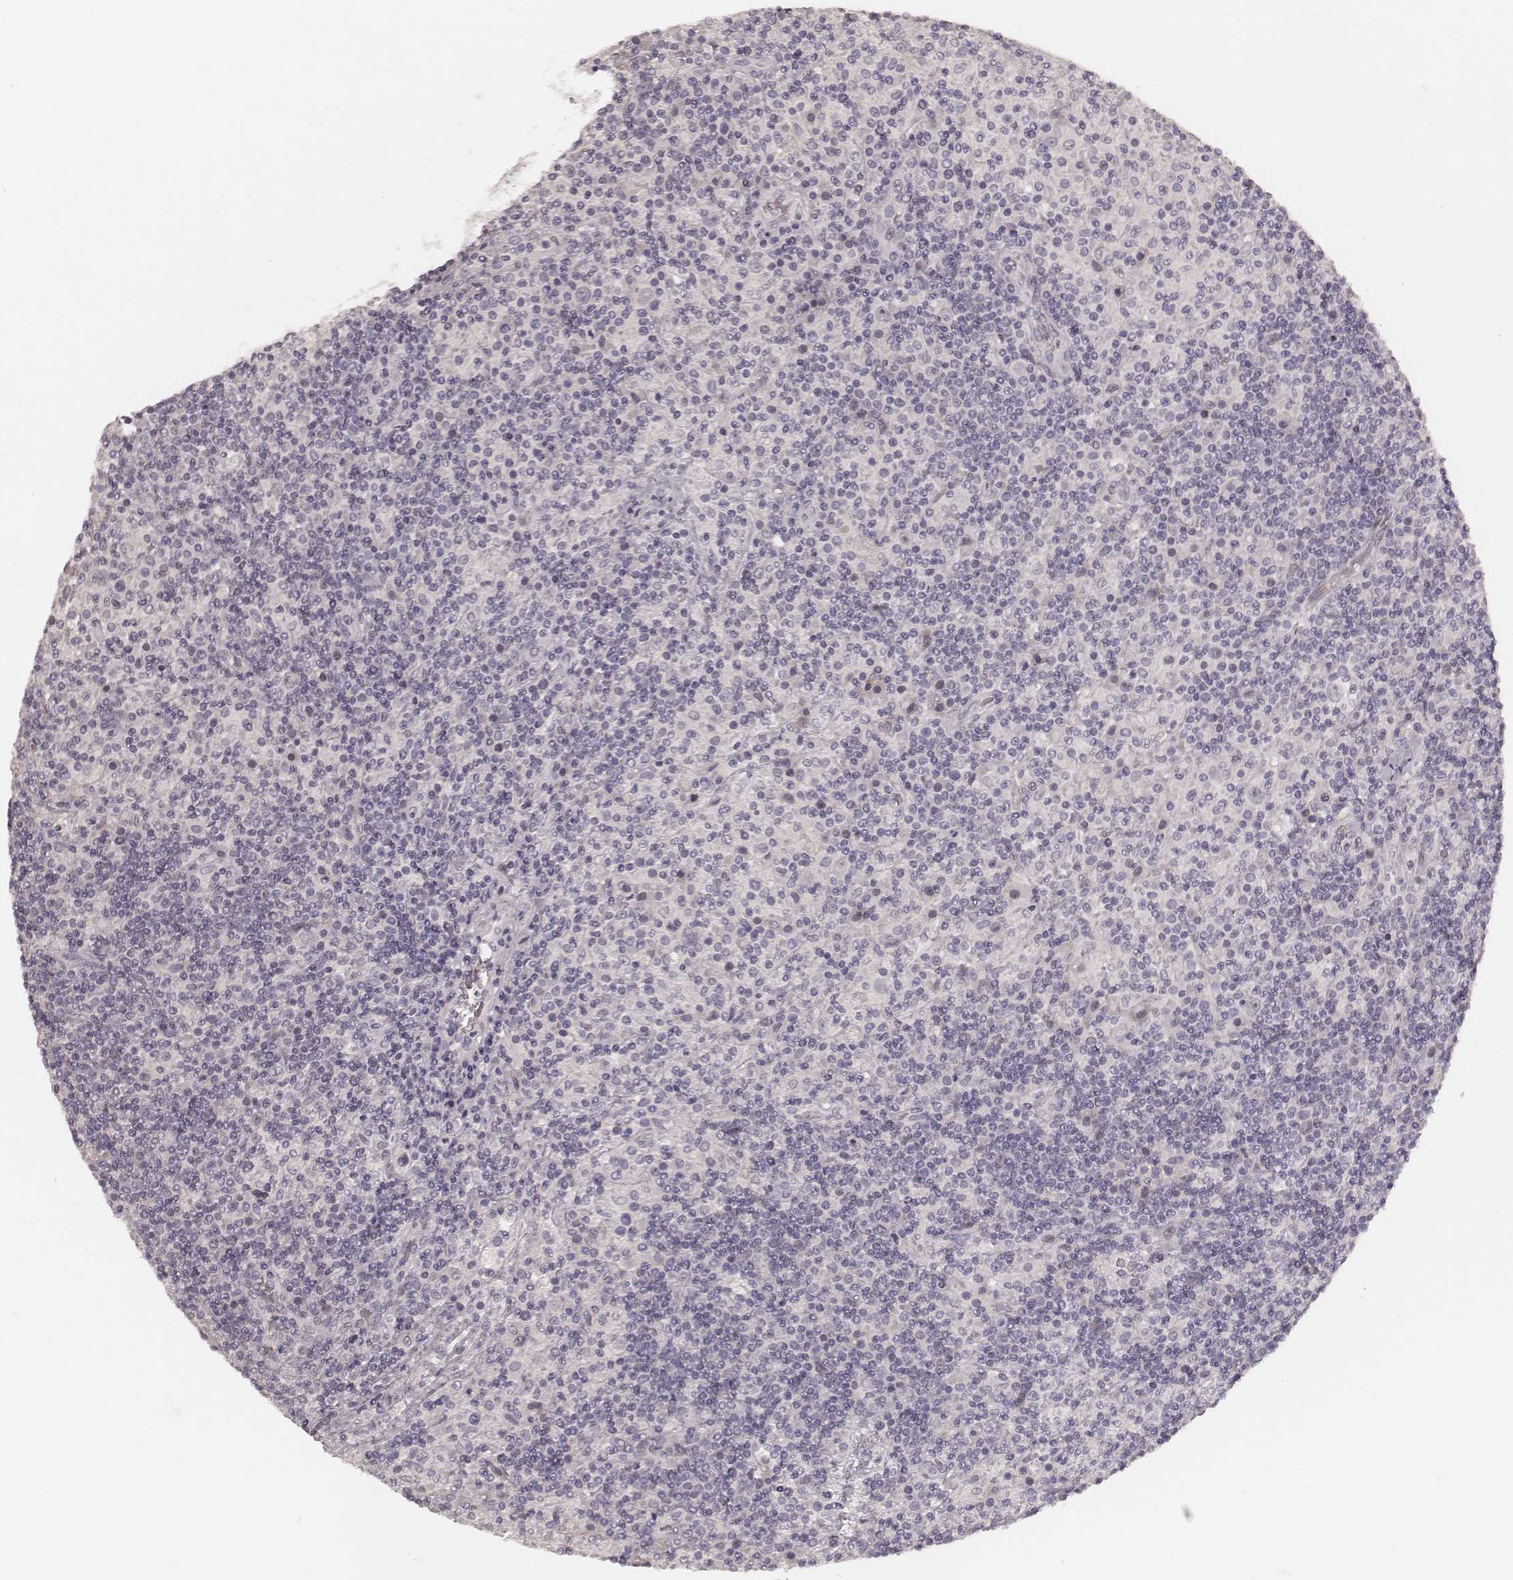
{"staining": {"intensity": "negative", "quantity": "none", "location": "none"}, "tissue": "lymphoma", "cell_type": "Tumor cells", "image_type": "cancer", "snomed": [{"axis": "morphology", "description": "Hodgkin's disease, NOS"}, {"axis": "topography", "description": "Lymph node"}], "caption": "Immunohistochemistry photomicrograph of neoplastic tissue: human lymphoma stained with DAB exhibits no significant protein positivity in tumor cells.", "gene": "MADCAM1", "patient": {"sex": "male", "age": 70}}